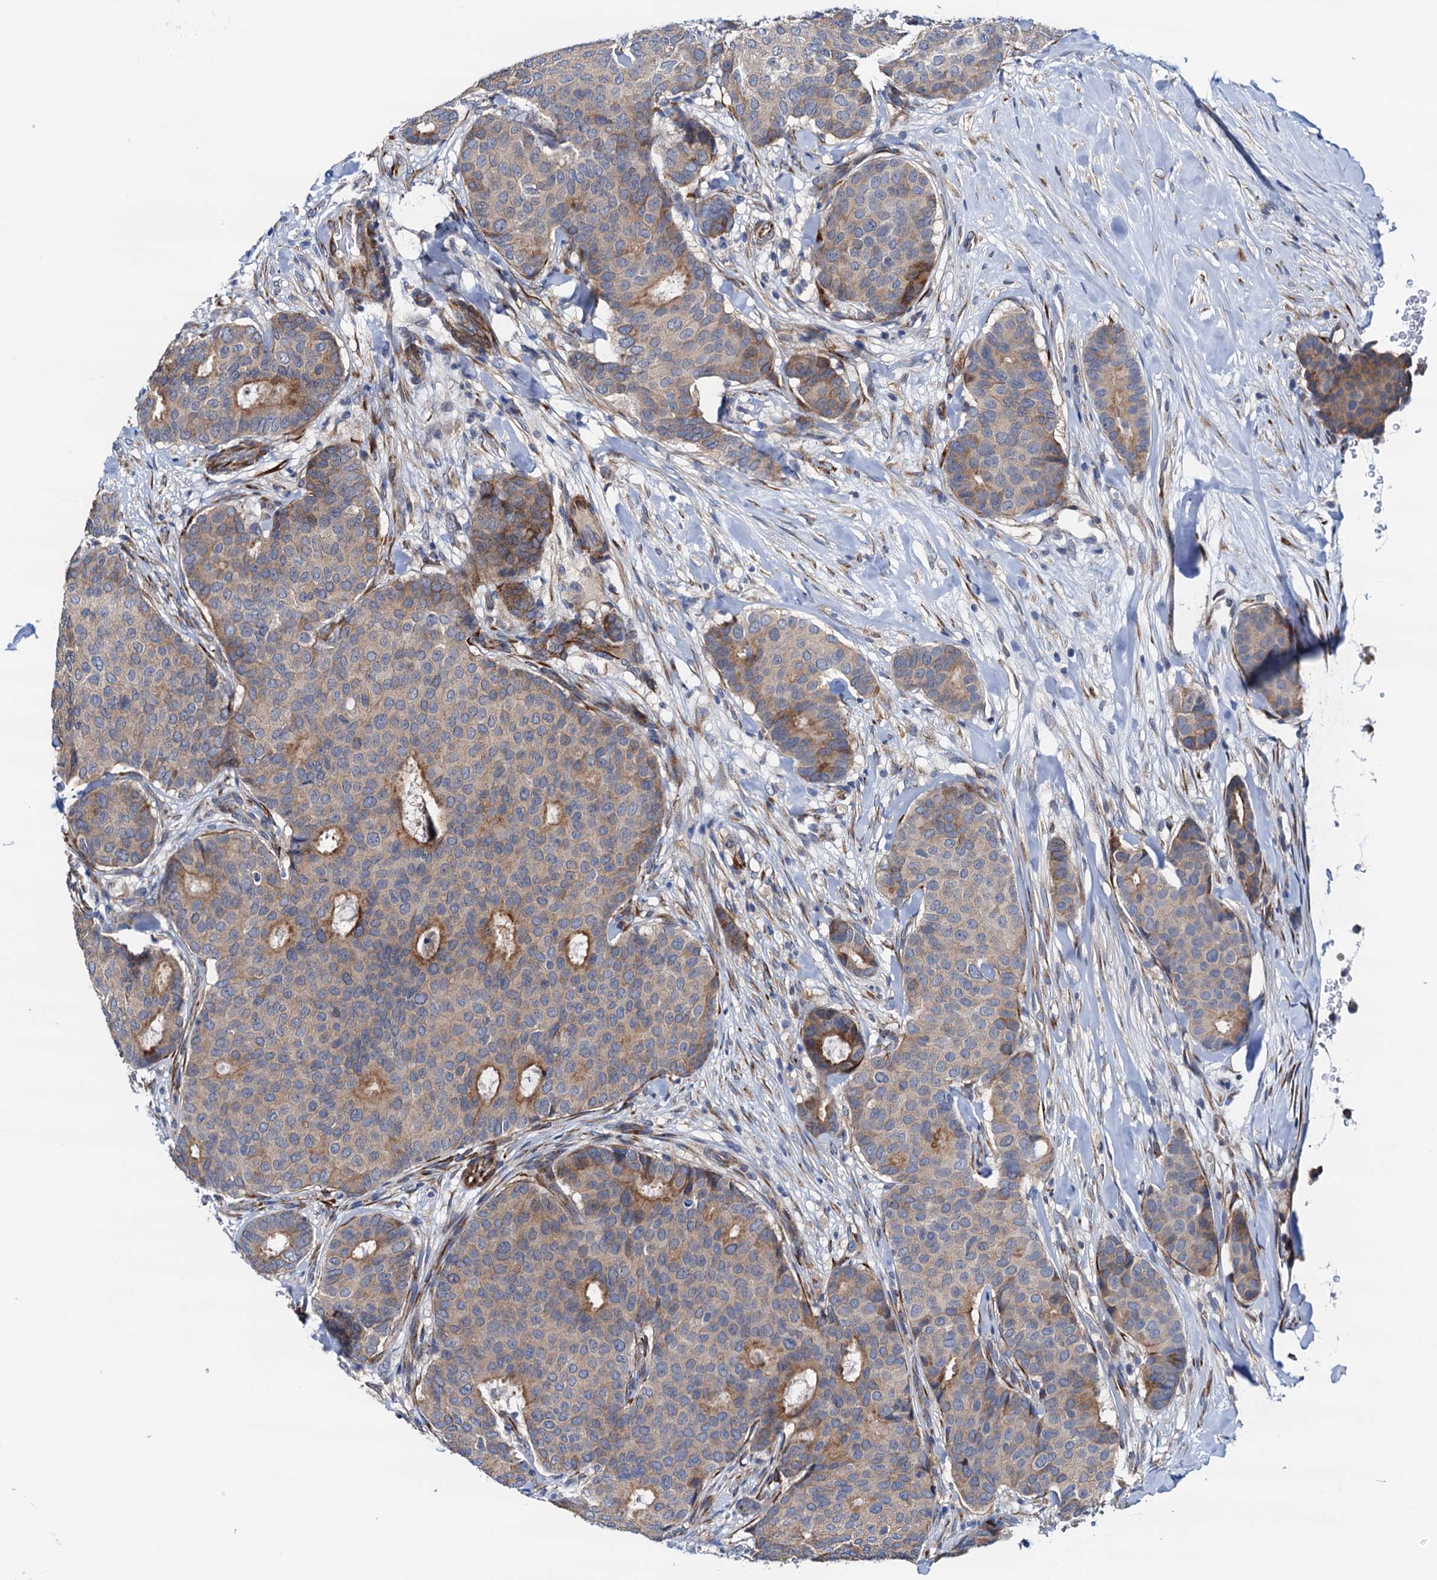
{"staining": {"intensity": "moderate", "quantity": "<25%", "location": "cytoplasmic/membranous"}, "tissue": "breast cancer", "cell_type": "Tumor cells", "image_type": "cancer", "snomed": [{"axis": "morphology", "description": "Duct carcinoma"}, {"axis": "topography", "description": "Breast"}], "caption": "Immunohistochemical staining of human breast intraductal carcinoma displays moderate cytoplasmic/membranous protein positivity in approximately <25% of tumor cells. (Brightfield microscopy of DAB IHC at high magnification).", "gene": "RASSF9", "patient": {"sex": "female", "age": 75}}